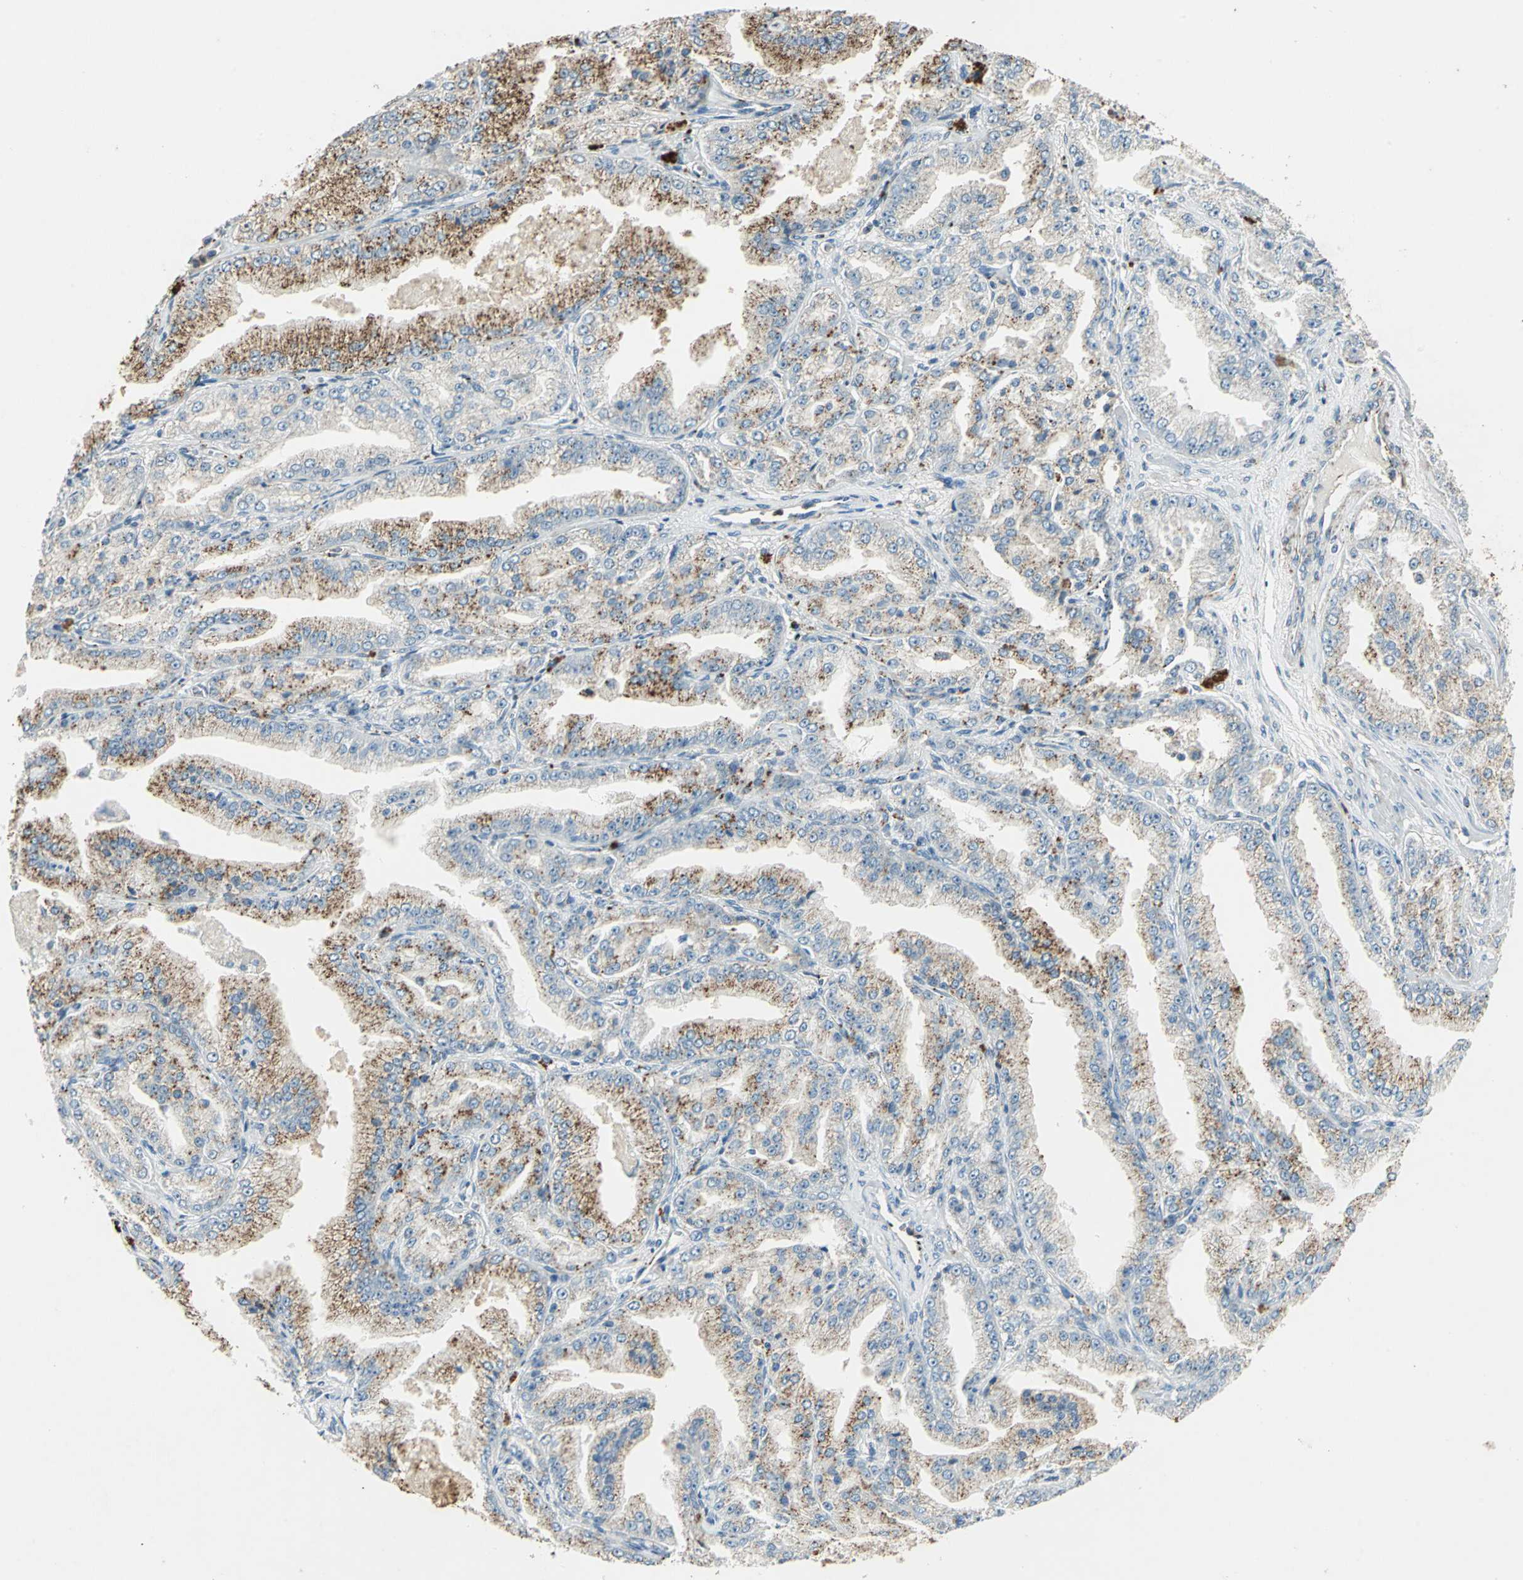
{"staining": {"intensity": "strong", "quantity": "25%-75%", "location": "cytoplasmic/membranous"}, "tissue": "prostate cancer", "cell_type": "Tumor cells", "image_type": "cancer", "snomed": [{"axis": "morphology", "description": "Adenocarcinoma, High grade"}, {"axis": "topography", "description": "Prostate"}], "caption": "Strong cytoplasmic/membranous staining is appreciated in approximately 25%-75% of tumor cells in prostate adenocarcinoma (high-grade).", "gene": "CAMK2B", "patient": {"sex": "male", "age": 61}}